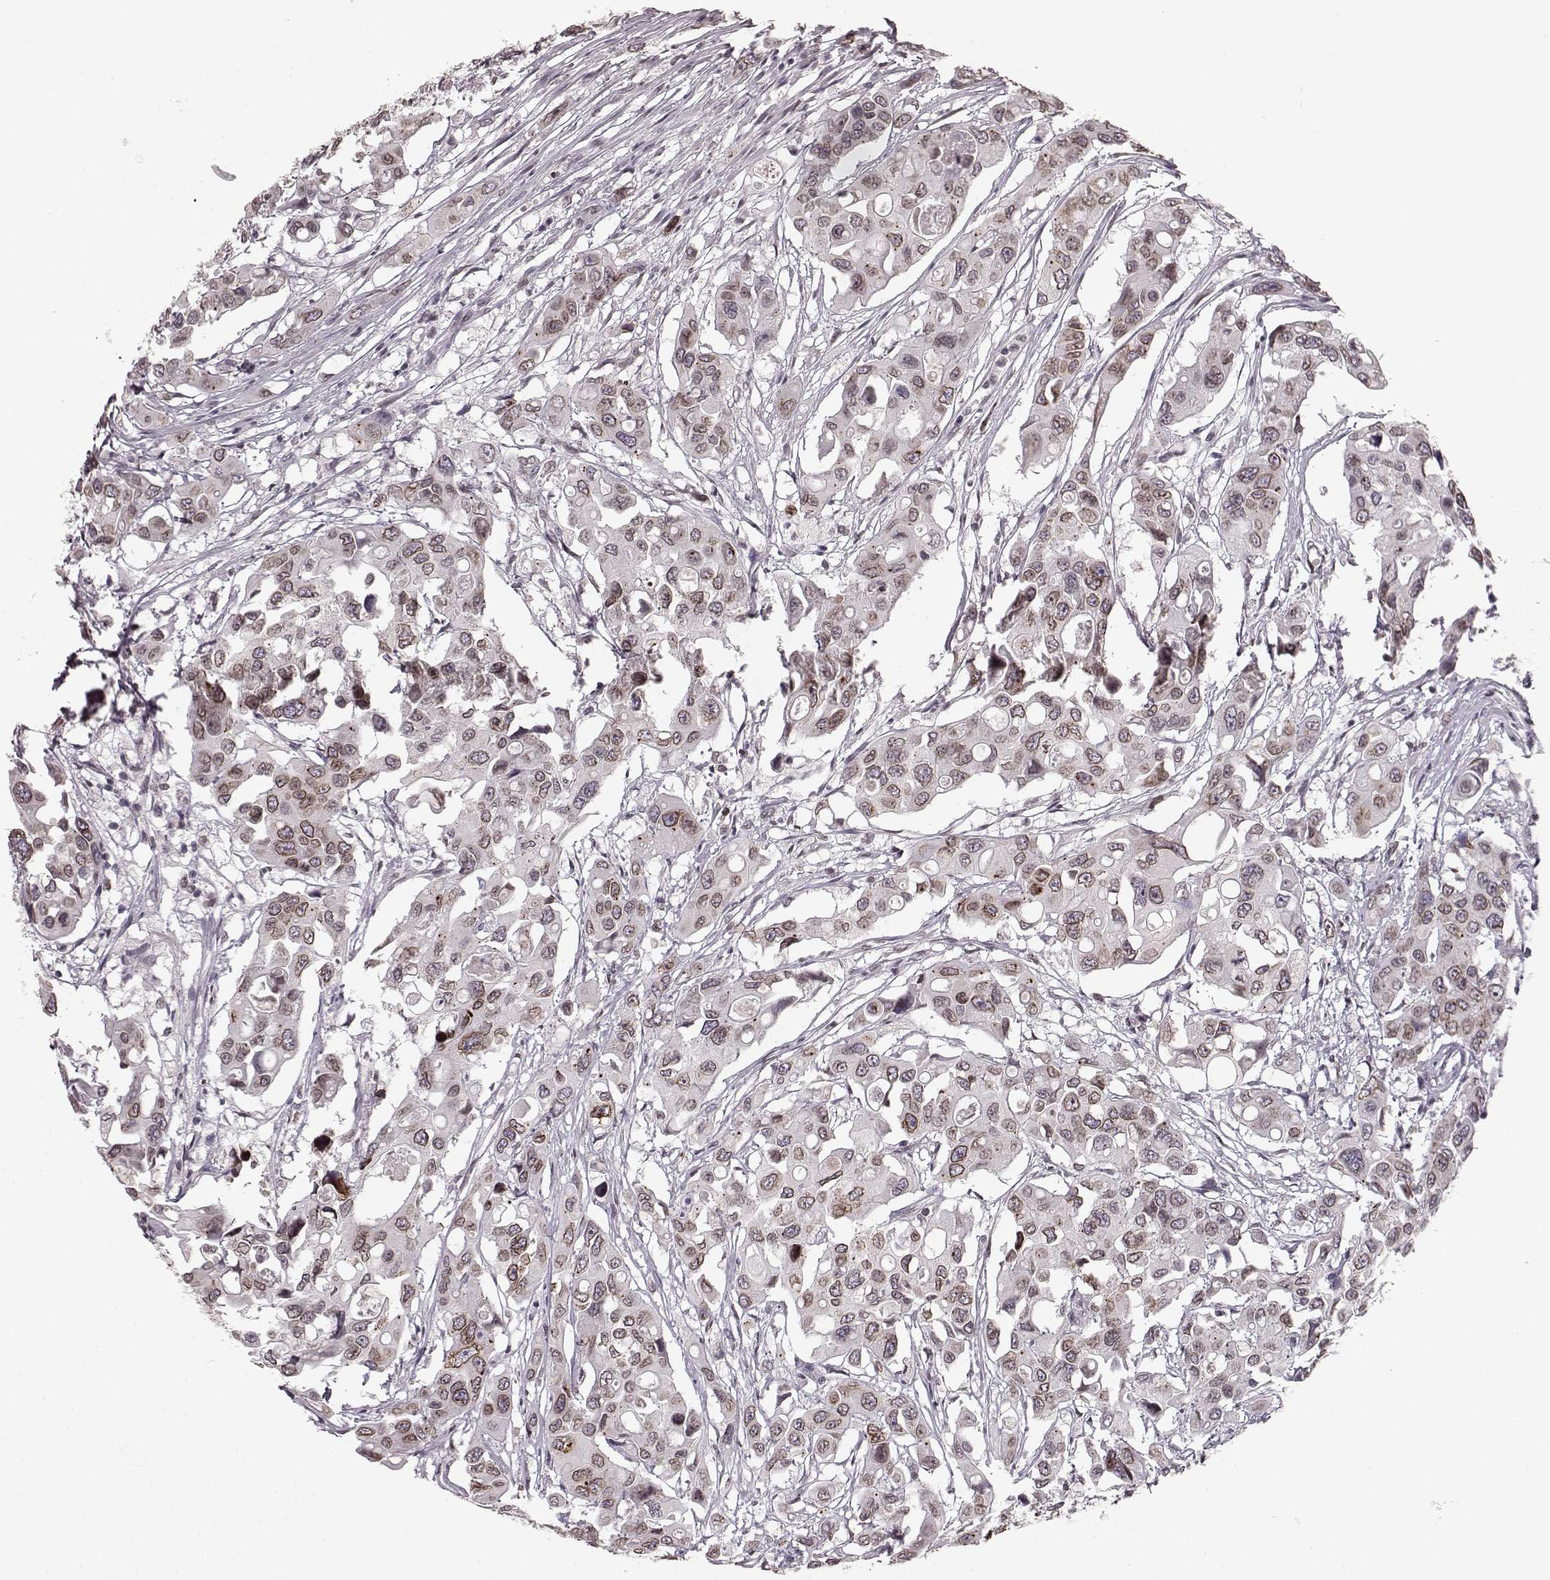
{"staining": {"intensity": "moderate", "quantity": ">75%", "location": "cytoplasmic/membranous,nuclear"}, "tissue": "colorectal cancer", "cell_type": "Tumor cells", "image_type": "cancer", "snomed": [{"axis": "morphology", "description": "Adenocarcinoma, NOS"}, {"axis": "topography", "description": "Colon"}], "caption": "Immunohistochemical staining of human colorectal cancer (adenocarcinoma) shows medium levels of moderate cytoplasmic/membranous and nuclear expression in about >75% of tumor cells. (Brightfield microscopy of DAB IHC at high magnification).", "gene": "DCAF12", "patient": {"sex": "male", "age": 77}}